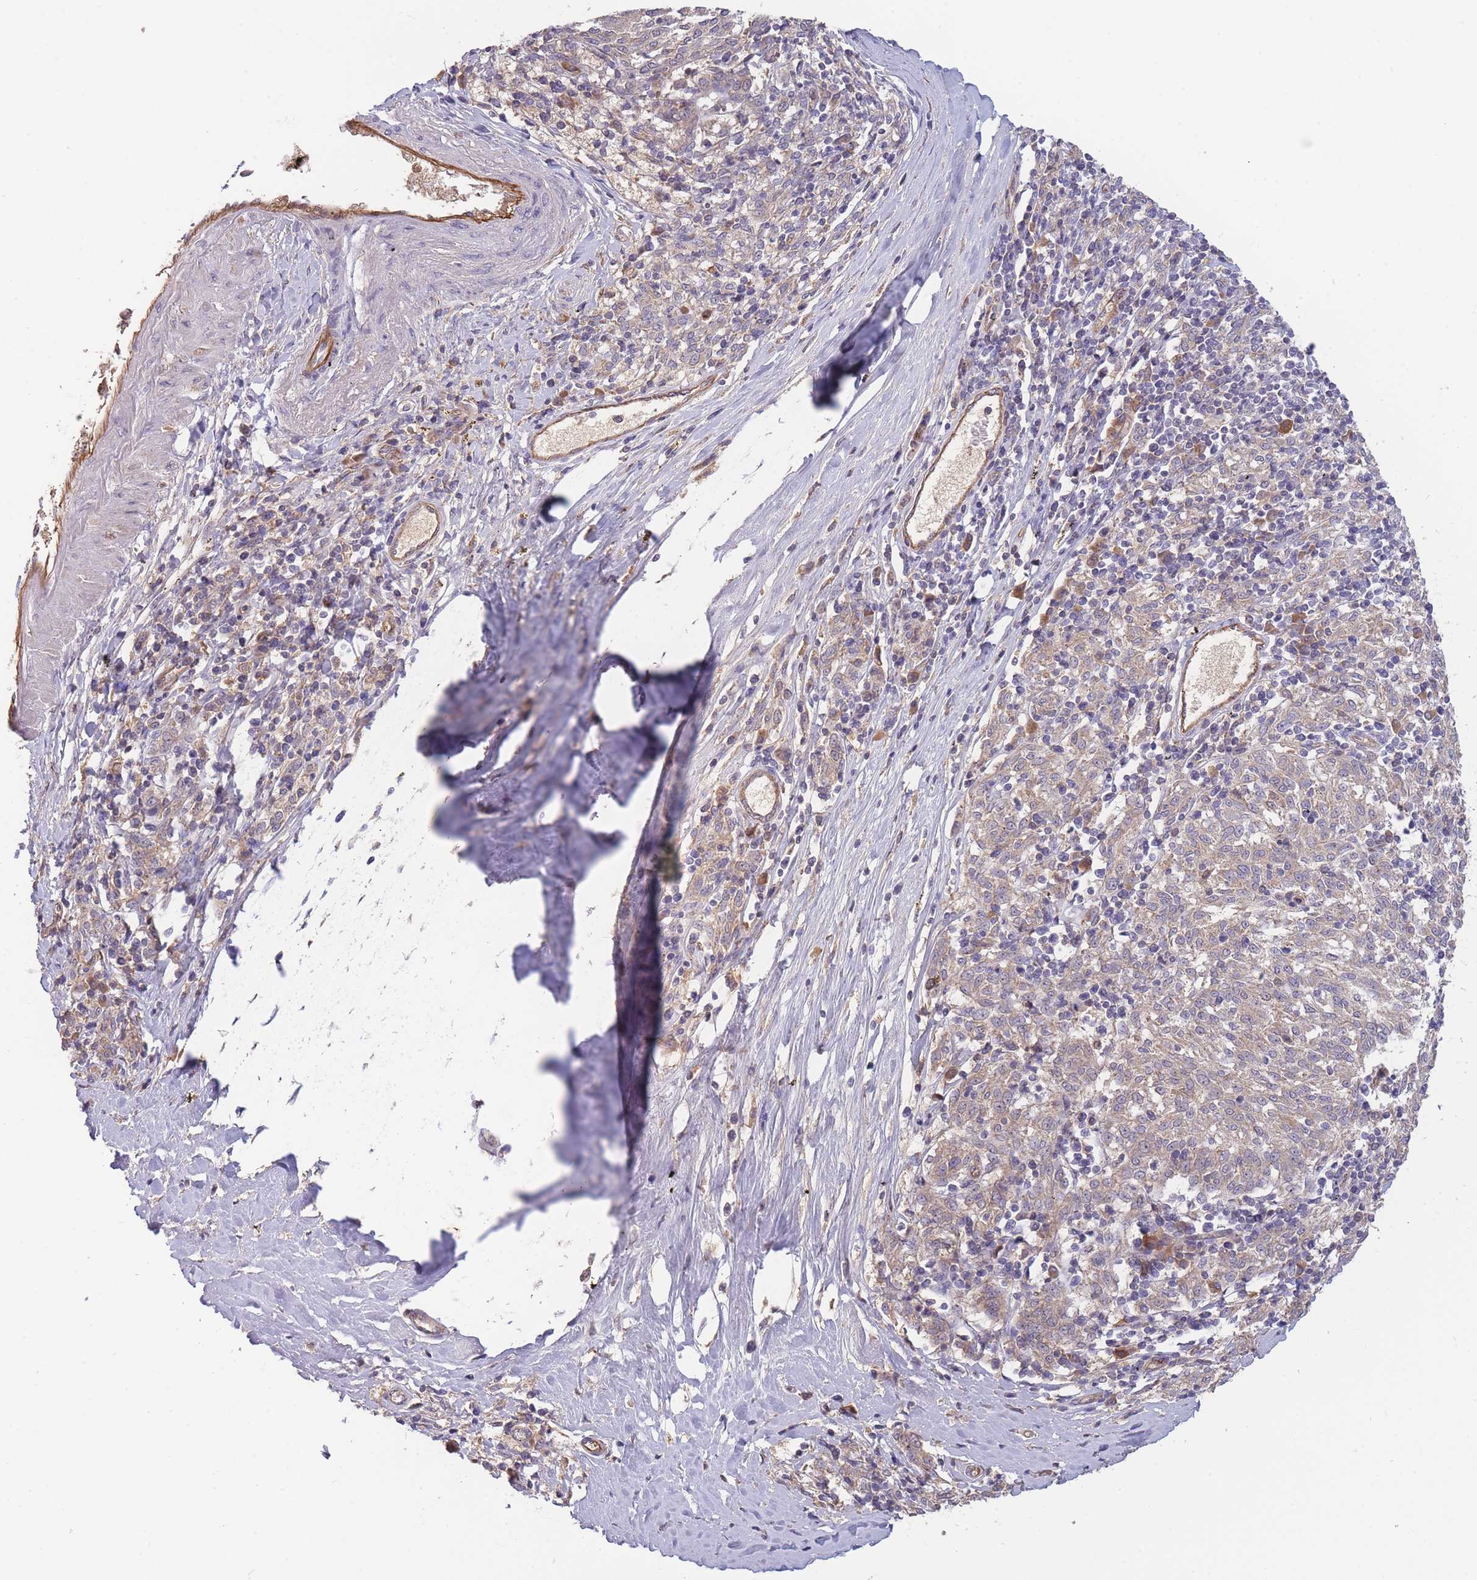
{"staining": {"intensity": "negative", "quantity": "none", "location": "none"}, "tissue": "melanoma", "cell_type": "Tumor cells", "image_type": "cancer", "snomed": [{"axis": "morphology", "description": "Malignant melanoma, NOS"}, {"axis": "topography", "description": "Skin"}], "caption": "DAB (3,3'-diaminobenzidine) immunohistochemical staining of human malignant melanoma demonstrates no significant staining in tumor cells. (Stains: DAB (3,3'-diaminobenzidine) immunohistochemistry (IHC) with hematoxylin counter stain, Microscopy: brightfield microscopy at high magnification).", "gene": "NDUFAF5", "patient": {"sex": "female", "age": 72}}